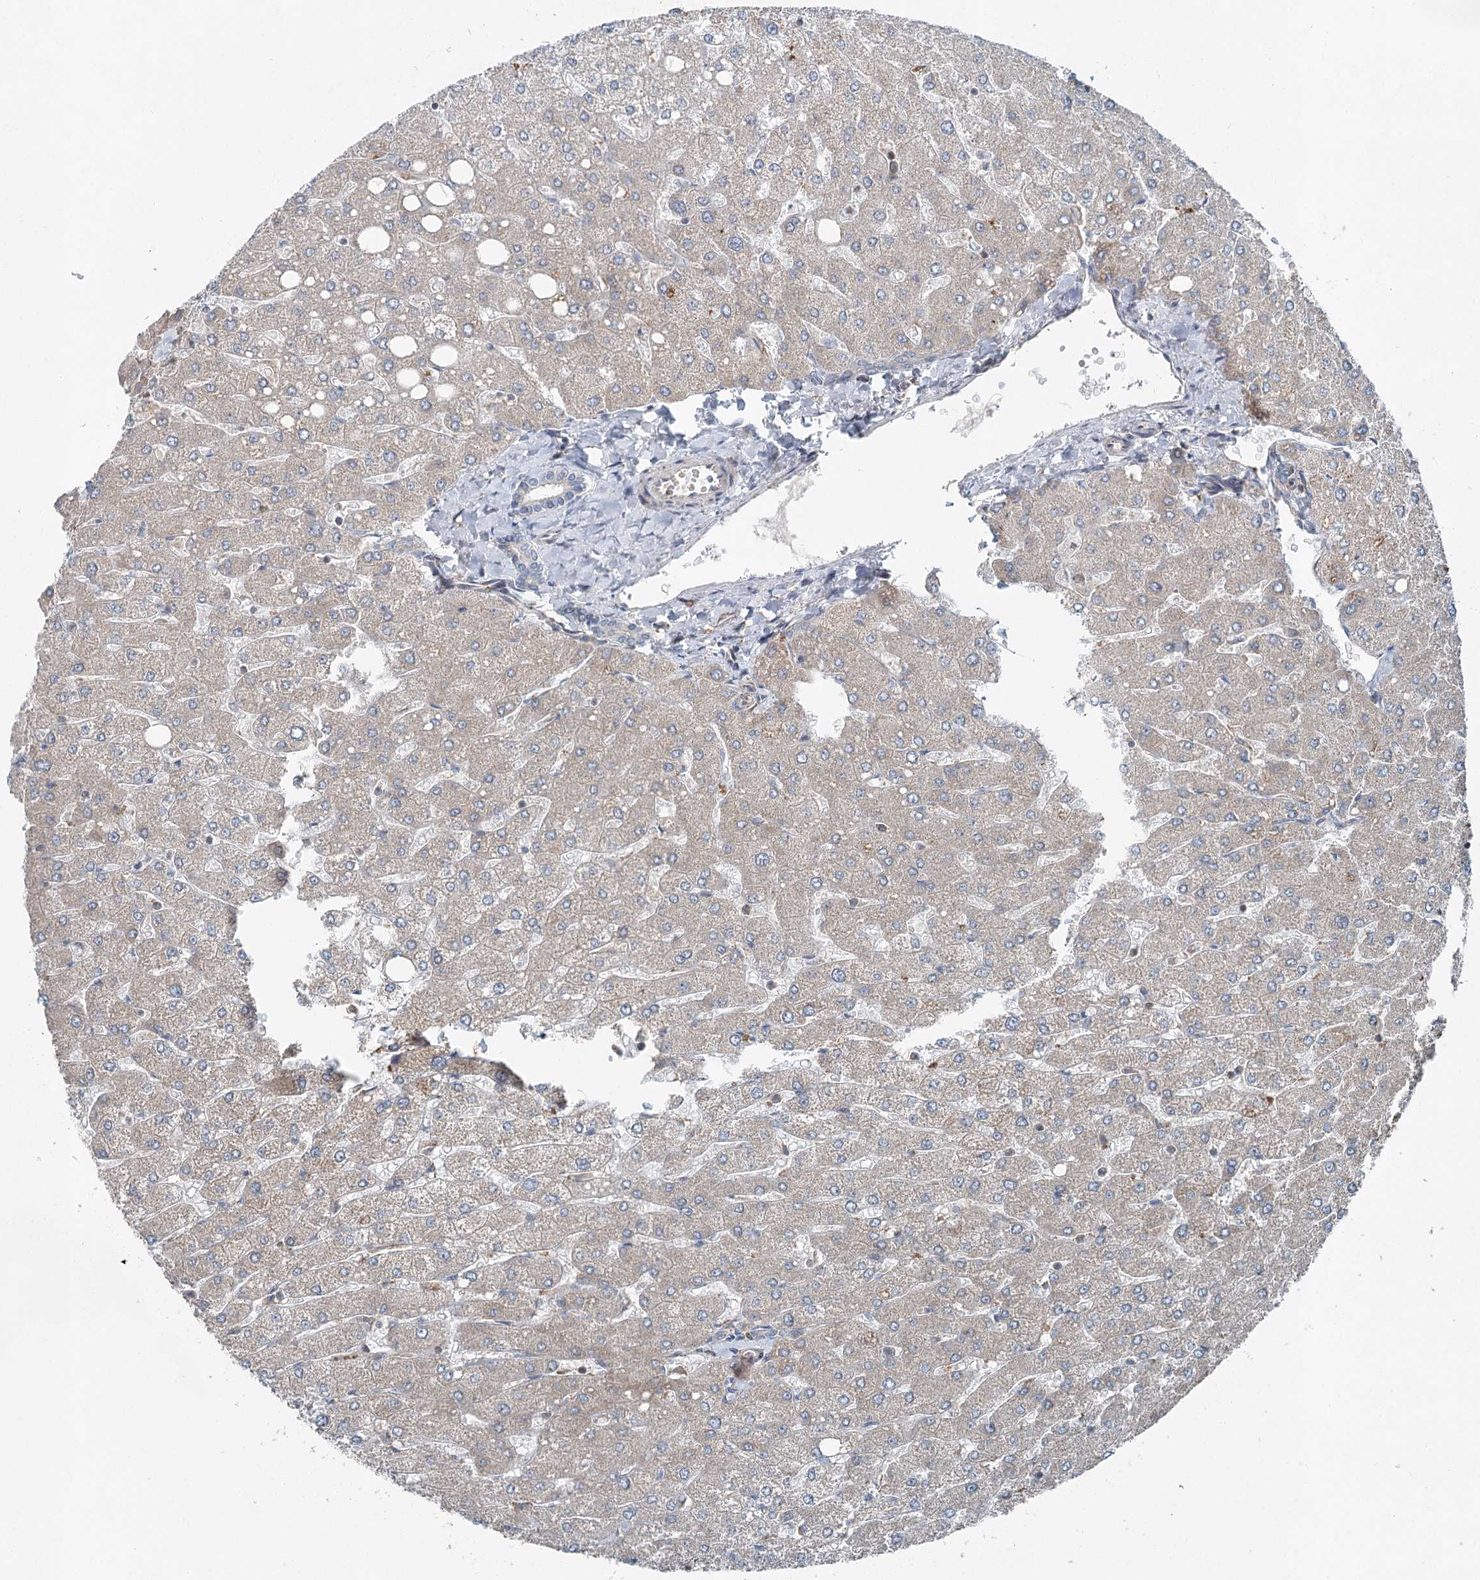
{"staining": {"intensity": "negative", "quantity": "none", "location": "none"}, "tissue": "liver", "cell_type": "Cholangiocytes", "image_type": "normal", "snomed": [{"axis": "morphology", "description": "Normal tissue, NOS"}, {"axis": "topography", "description": "Liver"}], "caption": "Micrograph shows no protein expression in cholangiocytes of normal liver.", "gene": "SKIC3", "patient": {"sex": "male", "age": 55}}